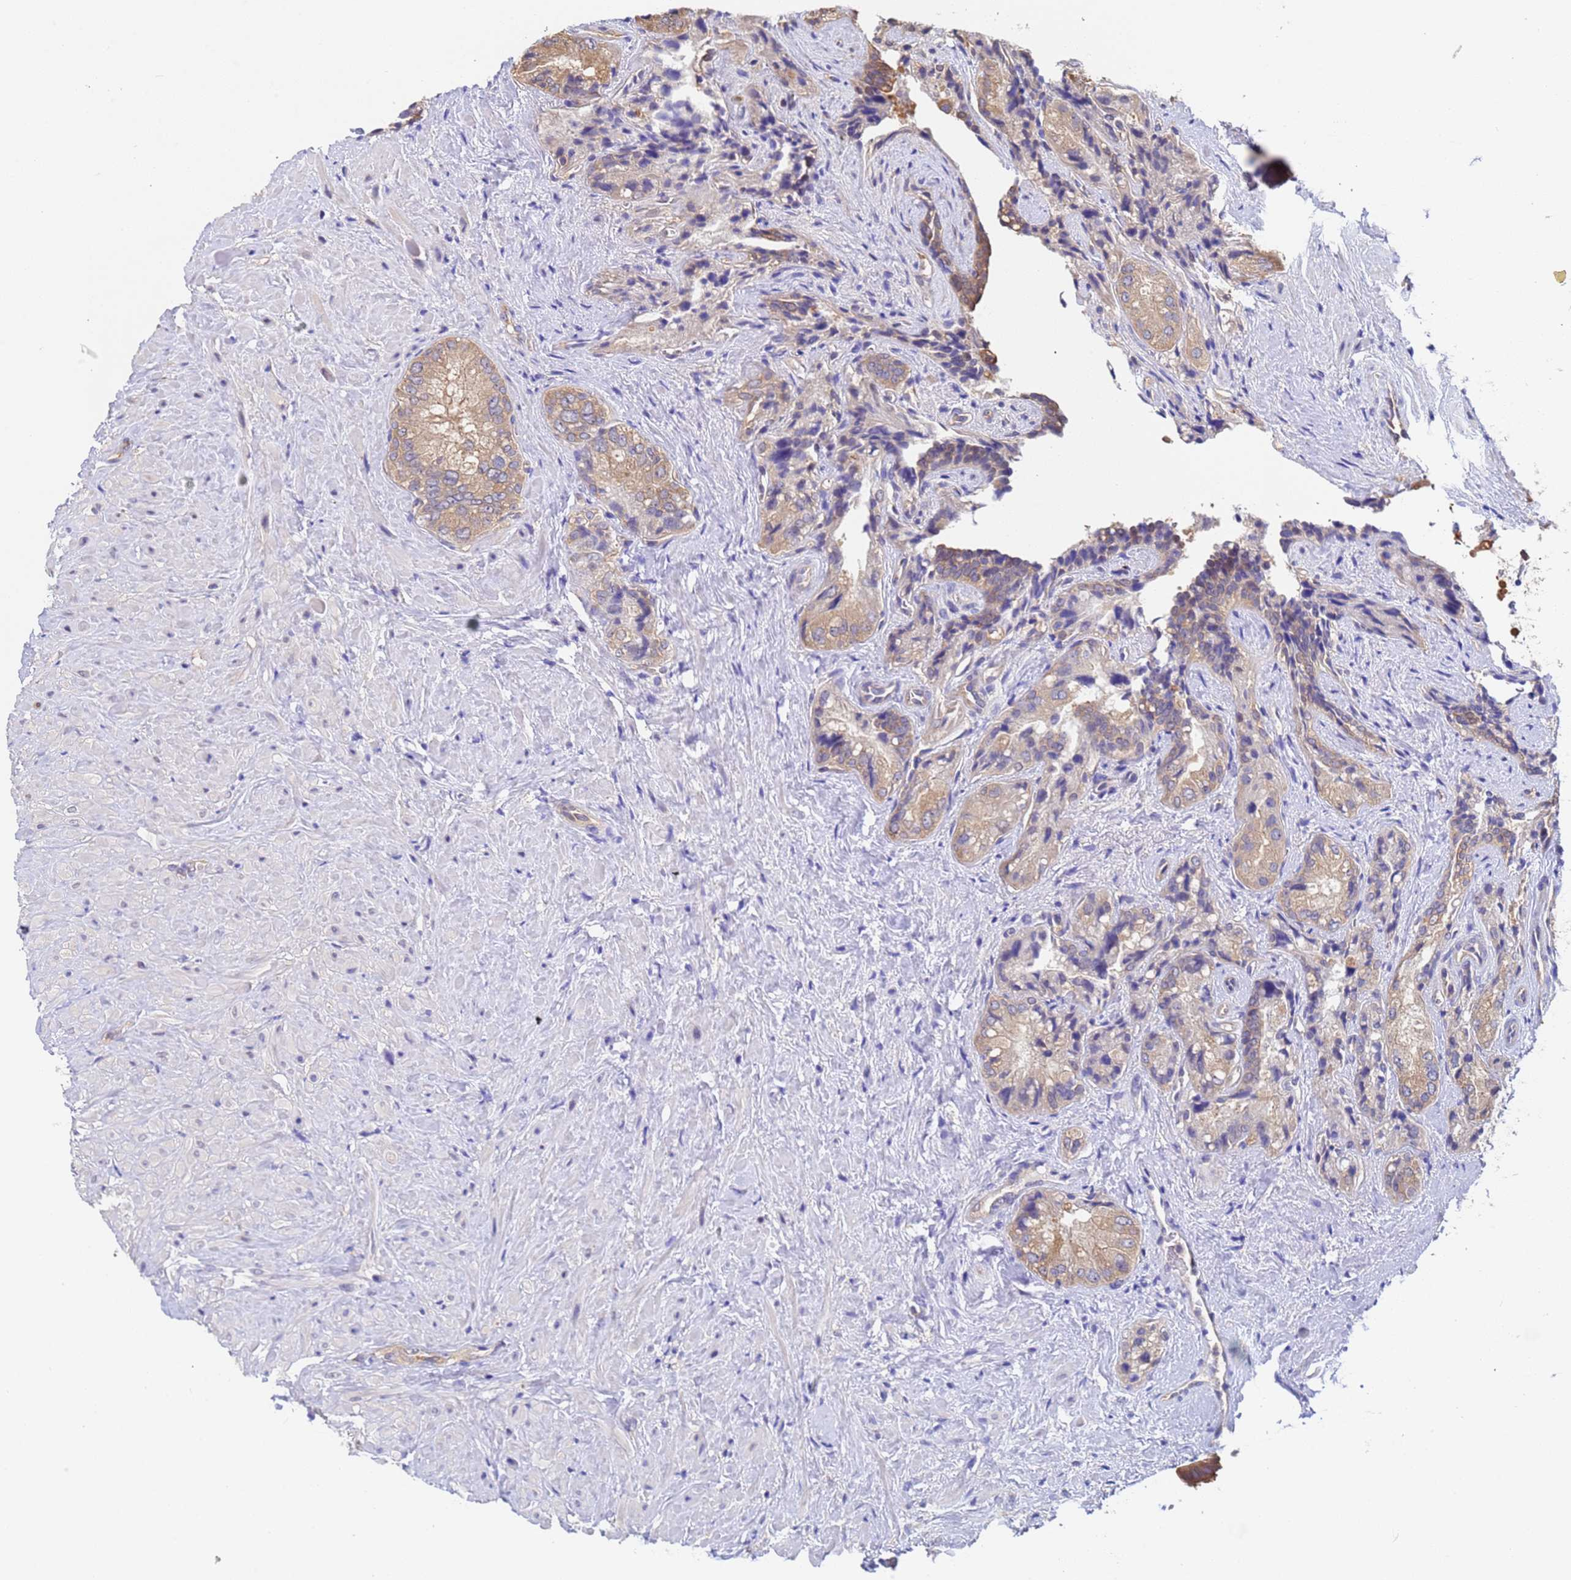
{"staining": {"intensity": "weak", "quantity": ">75%", "location": "cytoplasmic/membranous"}, "tissue": "seminal vesicle", "cell_type": "Glandular cells", "image_type": "normal", "snomed": [{"axis": "morphology", "description": "Normal tissue, NOS"}, {"axis": "topography", "description": "Seminal veicle"}, {"axis": "topography", "description": "Peripheral nerve tissue"}], "caption": "Seminal vesicle stained with immunohistochemistry (IHC) reveals weak cytoplasmic/membranous staining in about >75% of glandular cells.", "gene": "FAM25A", "patient": {"sex": "male", "age": 67}}